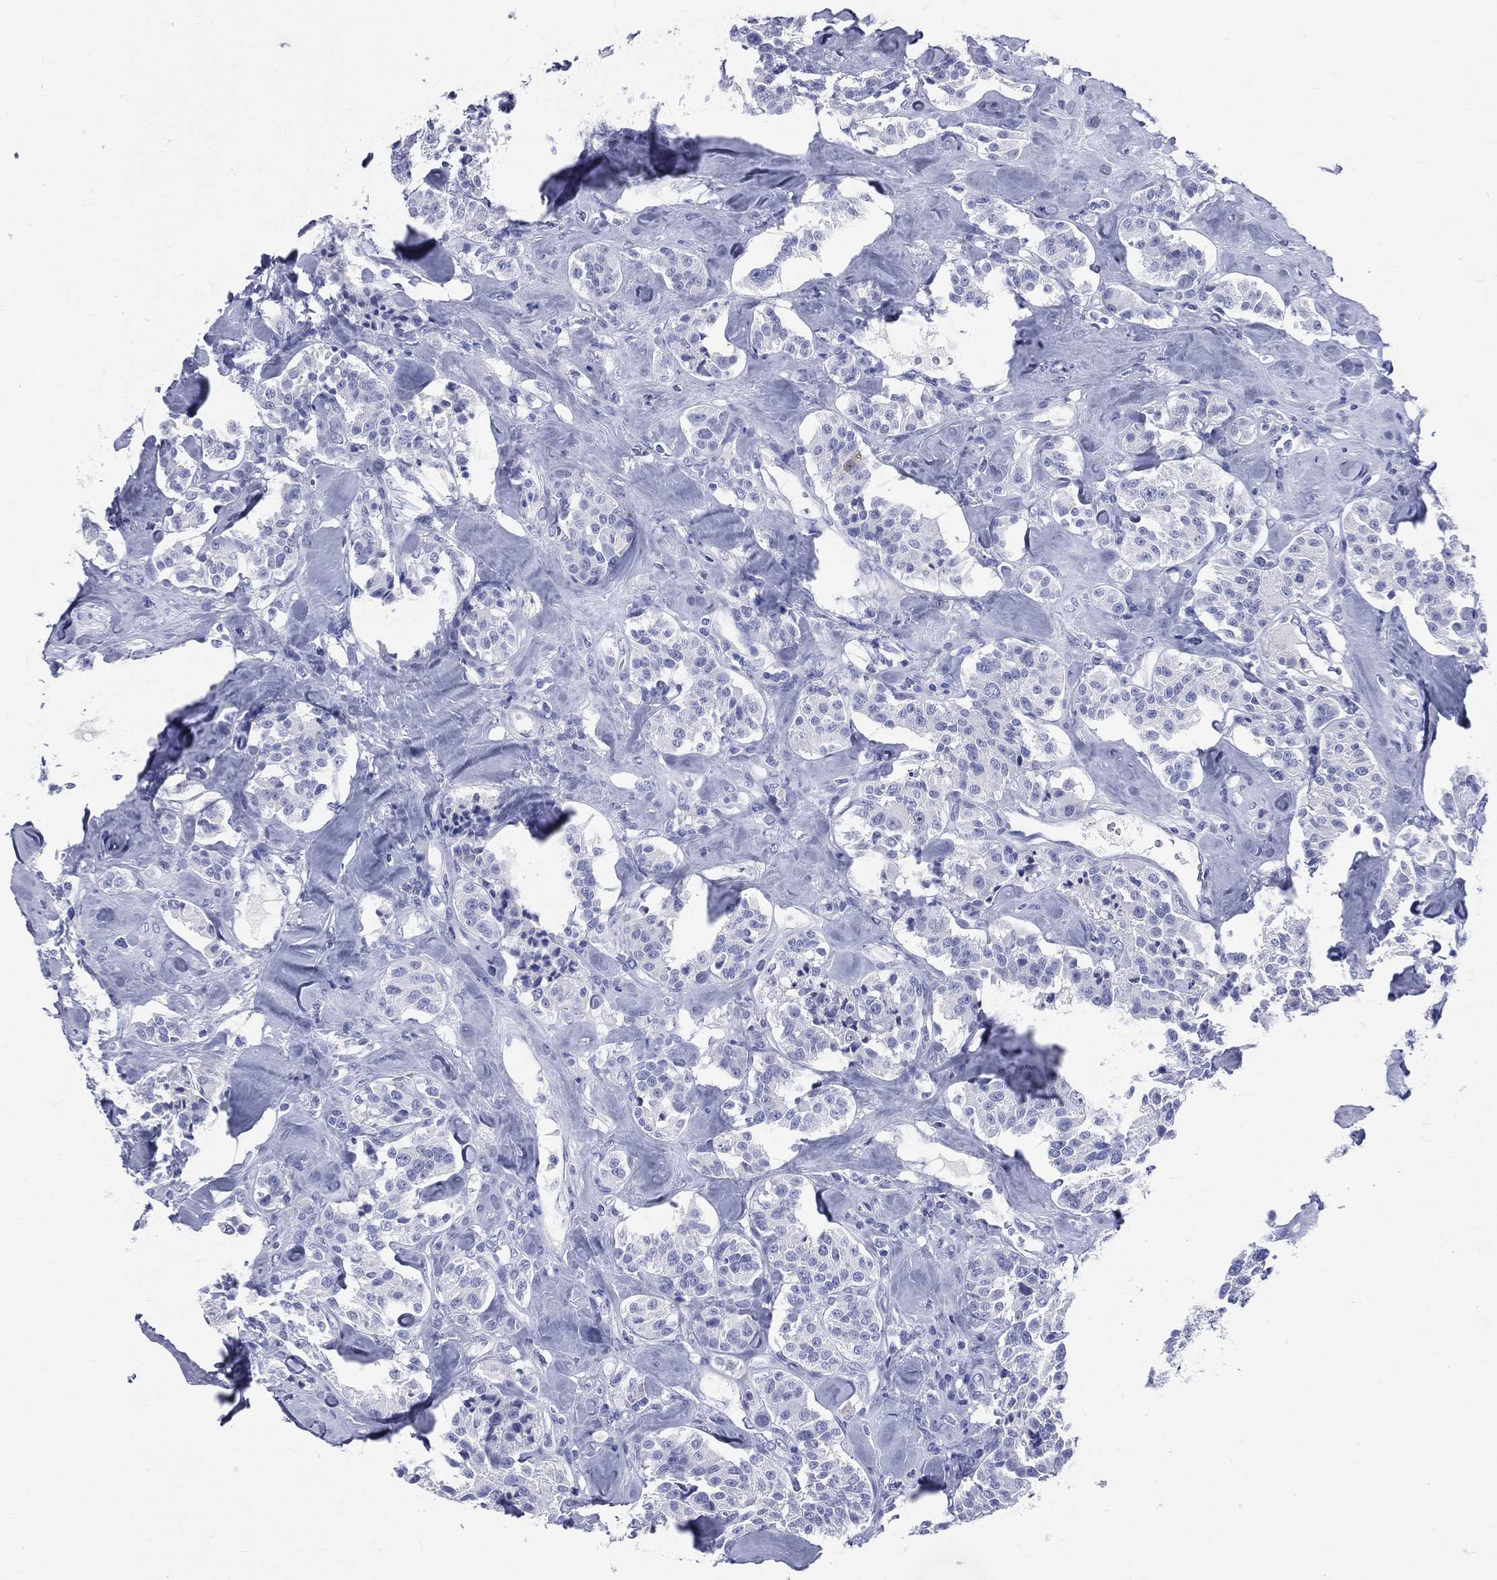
{"staining": {"intensity": "negative", "quantity": "none", "location": "none"}, "tissue": "carcinoid", "cell_type": "Tumor cells", "image_type": "cancer", "snomed": [{"axis": "morphology", "description": "Carcinoid, malignant, NOS"}, {"axis": "topography", "description": "Pancreas"}], "caption": "High power microscopy image of an immunohistochemistry photomicrograph of carcinoid, revealing no significant positivity in tumor cells.", "gene": "CYLC1", "patient": {"sex": "male", "age": 41}}